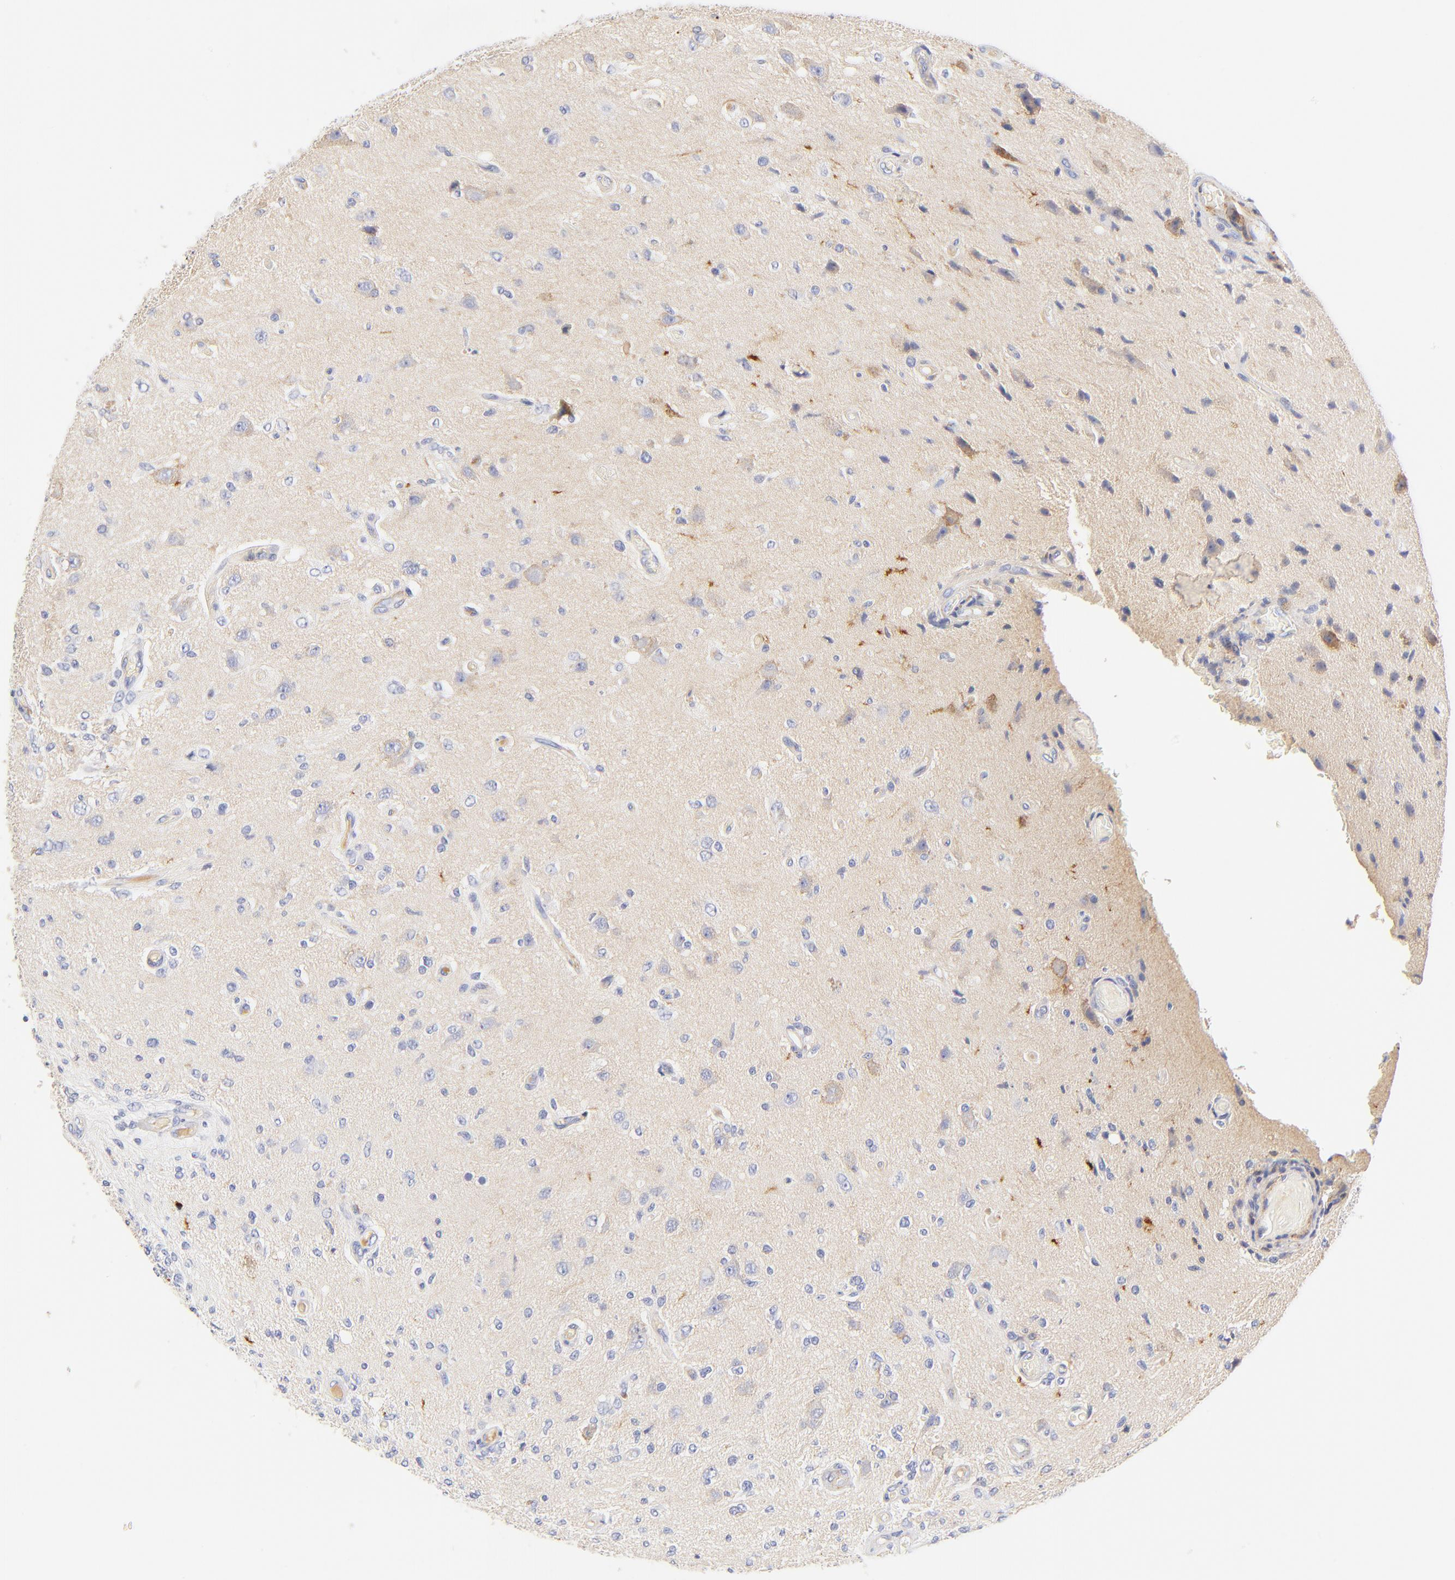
{"staining": {"intensity": "negative", "quantity": "none", "location": "none"}, "tissue": "glioma", "cell_type": "Tumor cells", "image_type": "cancer", "snomed": [{"axis": "morphology", "description": "Normal tissue, NOS"}, {"axis": "morphology", "description": "Glioma, malignant, High grade"}, {"axis": "topography", "description": "Cerebral cortex"}], "caption": "Immunohistochemistry of malignant high-grade glioma reveals no staining in tumor cells. (DAB (3,3'-diaminobenzidine) immunohistochemistry (IHC) visualized using brightfield microscopy, high magnification).", "gene": "MDGA2", "patient": {"sex": "male", "age": 77}}